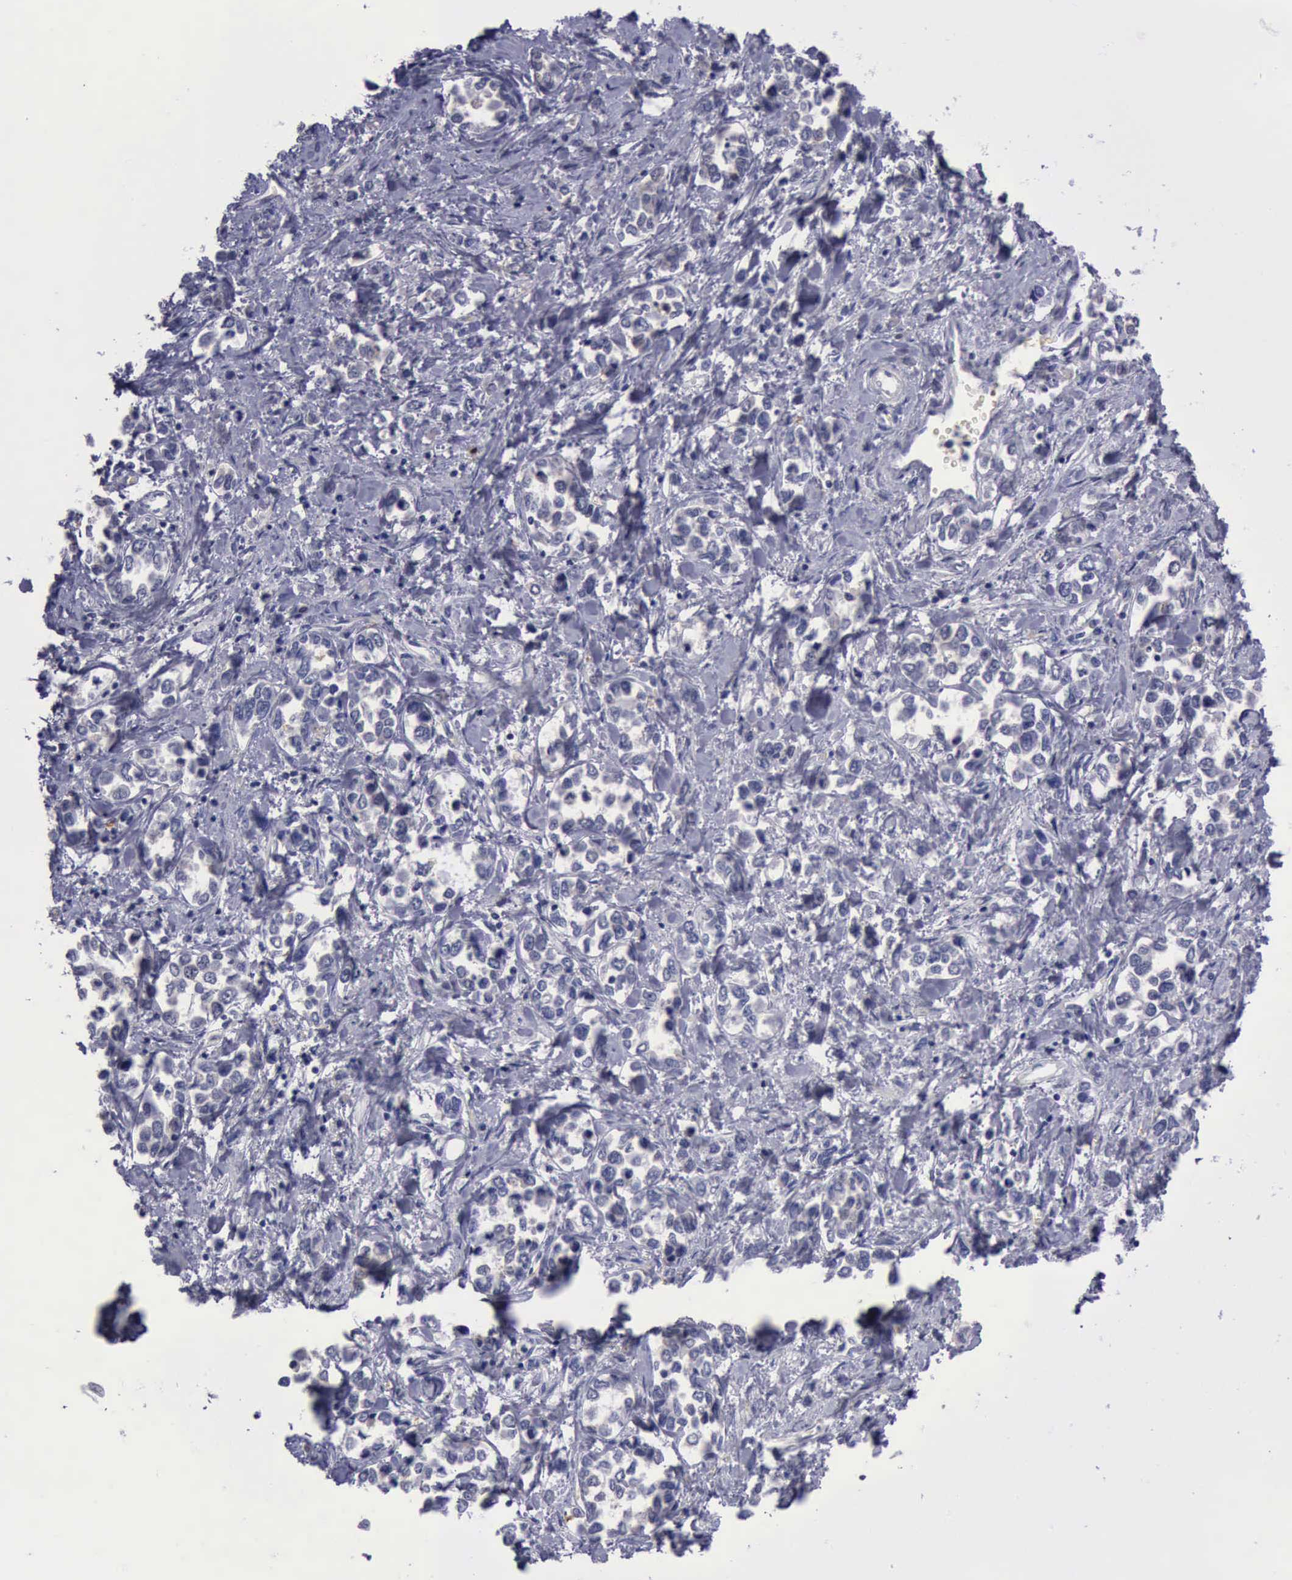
{"staining": {"intensity": "negative", "quantity": "none", "location": "none"}, "tissue": "stomach cancer", "cell_type": "Tumor cells", "image_type": "cancer", "snomed": [{"axis": "morphology", "description": "Adenocarcinoma, NOS"}, {"axis": "topography", "description": "Stomach, upper"}], "caption": "Human stomach adenocarcinoma stained for a protein using immunohistochemistry (IHC) displays no expression in tumor cells.", "gene": "CEP128", "patient": {"sex": "male", "age": 76}}